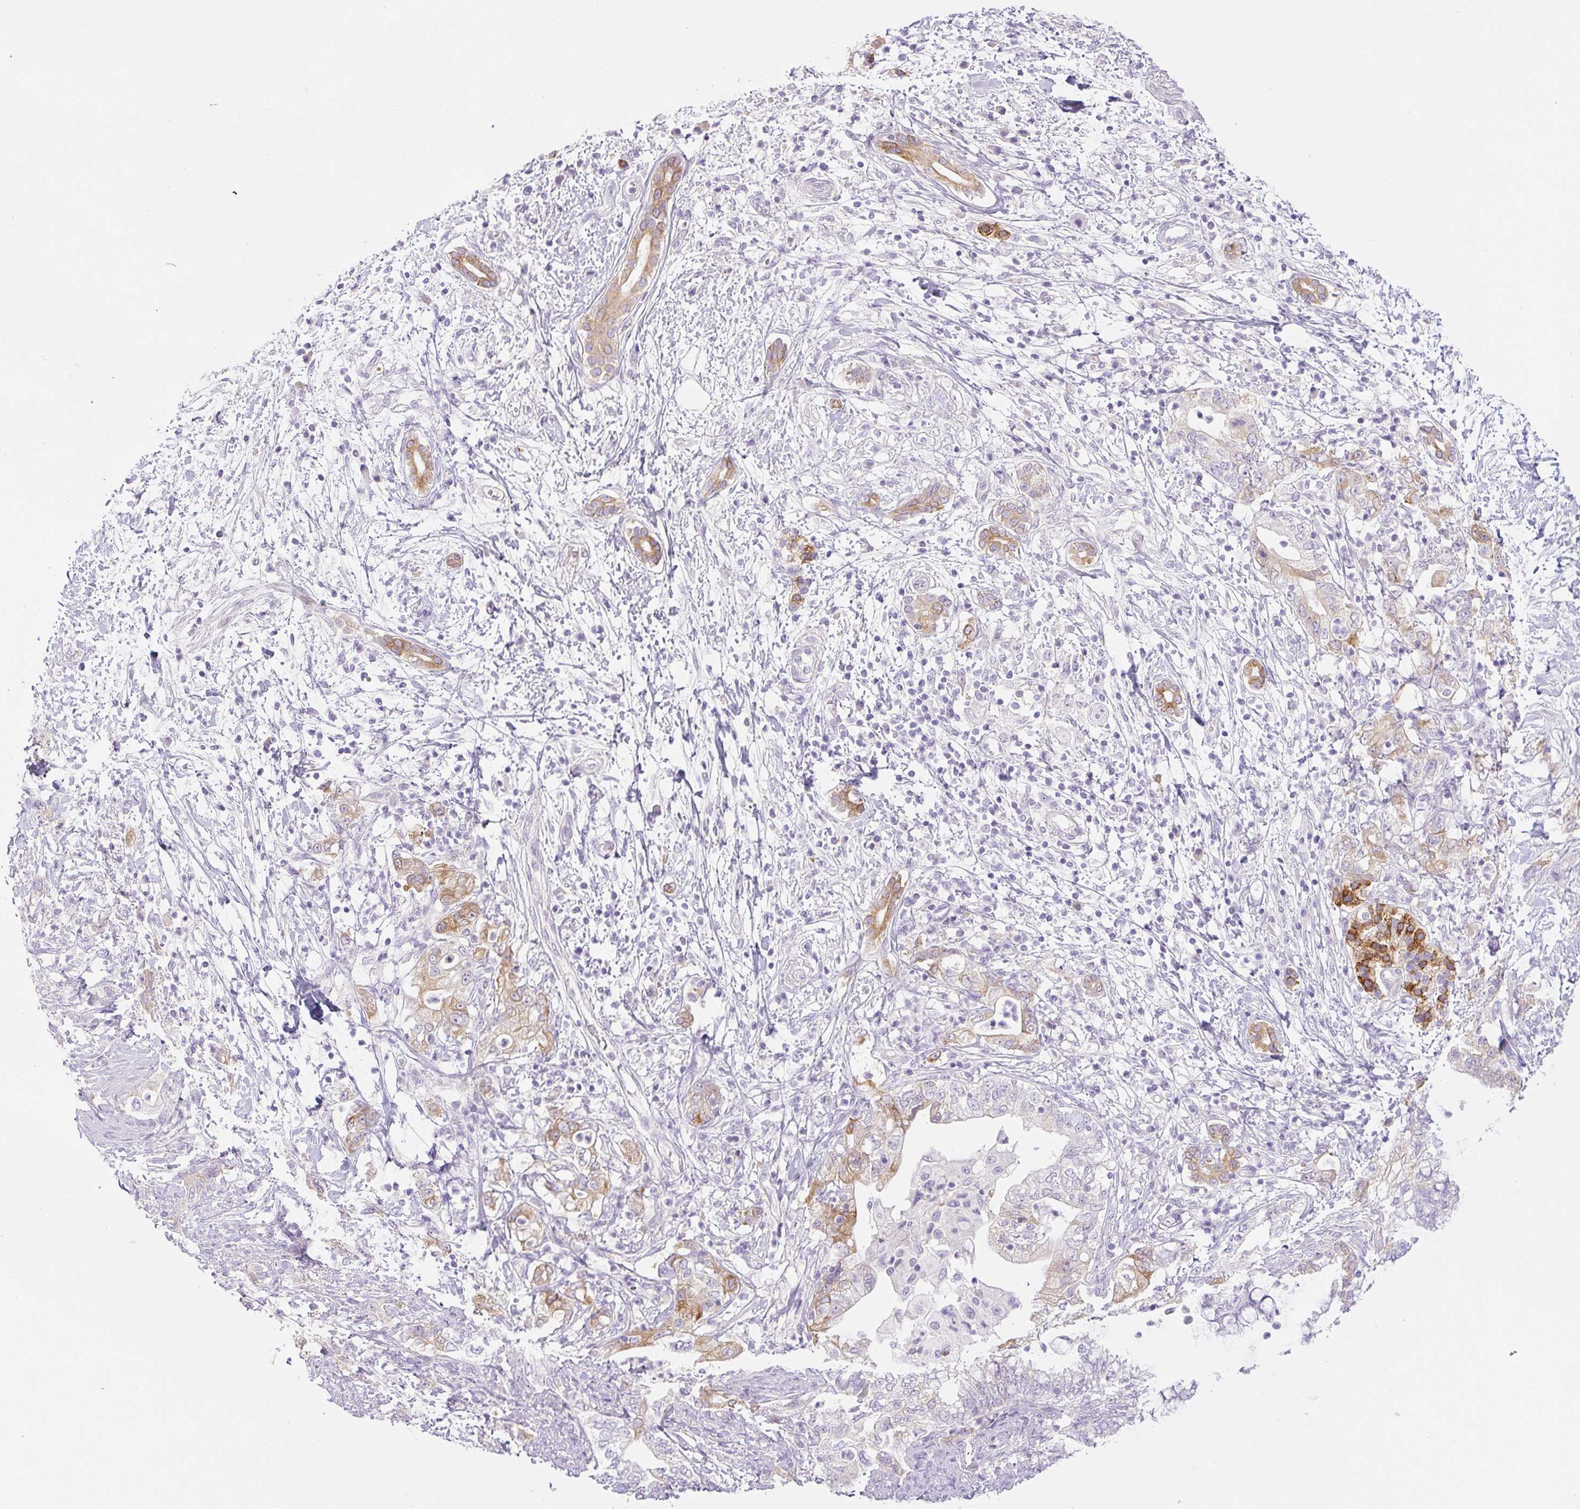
{"staining": {"intensity": "moderate", "quantity": "25%-75%", "location": "cytoplasmic/membranous"}, "tissue": "pancreatic cancer", "cell_type": "Tumor cells", "image_type": "cancer", "snomed": [{"axis": "morphology", "description": "Adenocarcinoma, NOS"}, {"axis": "topography", "description": "Pancreas"}], "caption": "Human adenocarcinoma (pancreatic) stained with a protein marker reveals moderate staining in tumor cells.", "gene": "MIA2", "patient": {"sex": "female", "age": 73}}